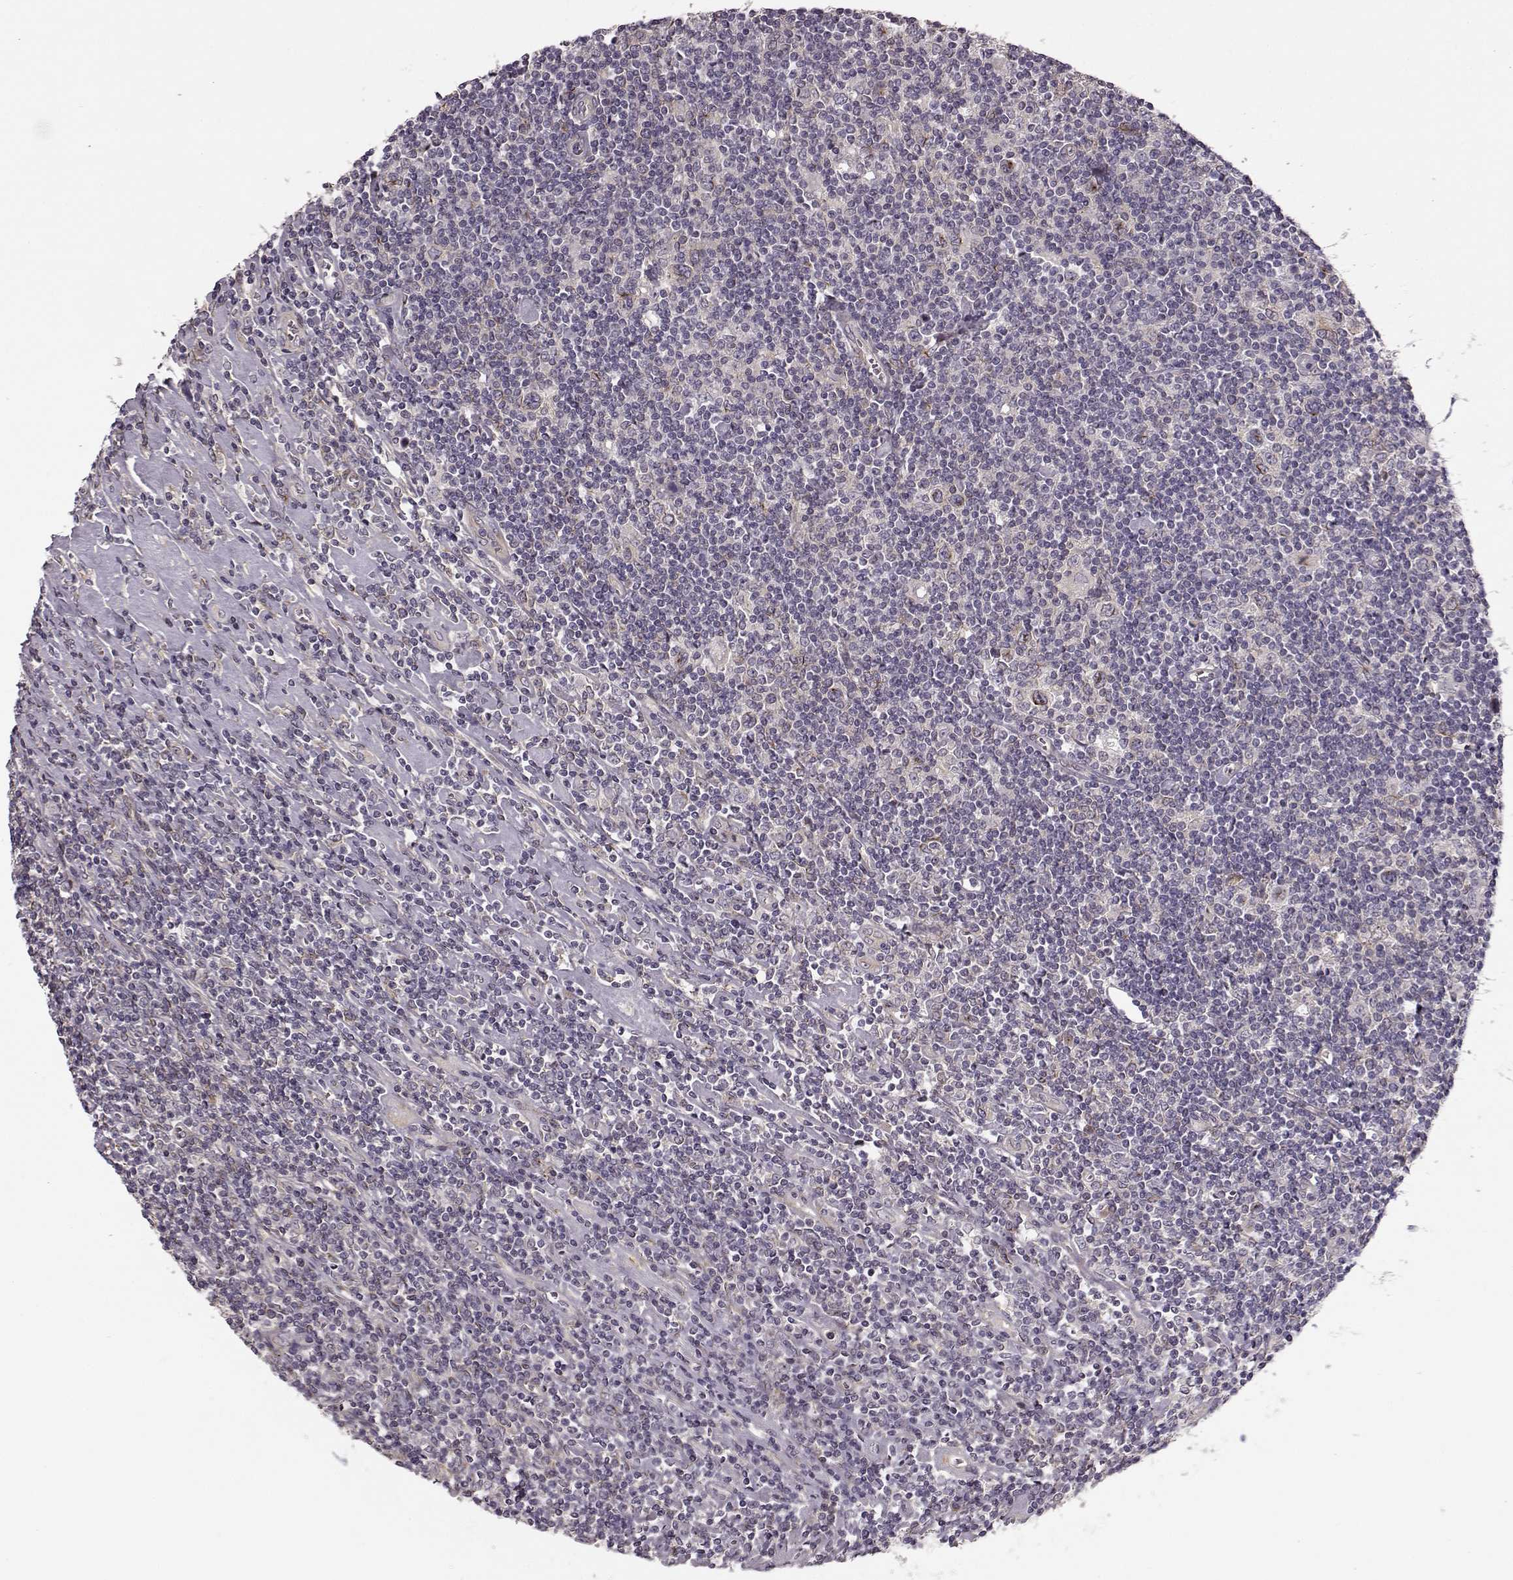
{"staining": {"intensity": "weak", "quantity": "25%-75%", "location": "cytoplasmic/membranous"}, "tissue": "lymphoma", "cell_type": "Tumor cells", "image_type": "cancer", "snomed": [{"axis": "morphology", "description": "Hodgkin's disease, NOS"}, {"axis": "topography", "description": "Lymph node"}], "caption": "Immunohistochemical staining of human lymphoma exhibits low levels of weak cytoplasmic/membranous staining in about 25%-75% of tumor cells.", "gene": "MTR", "patient": {"sex": "male", "age": 40}}